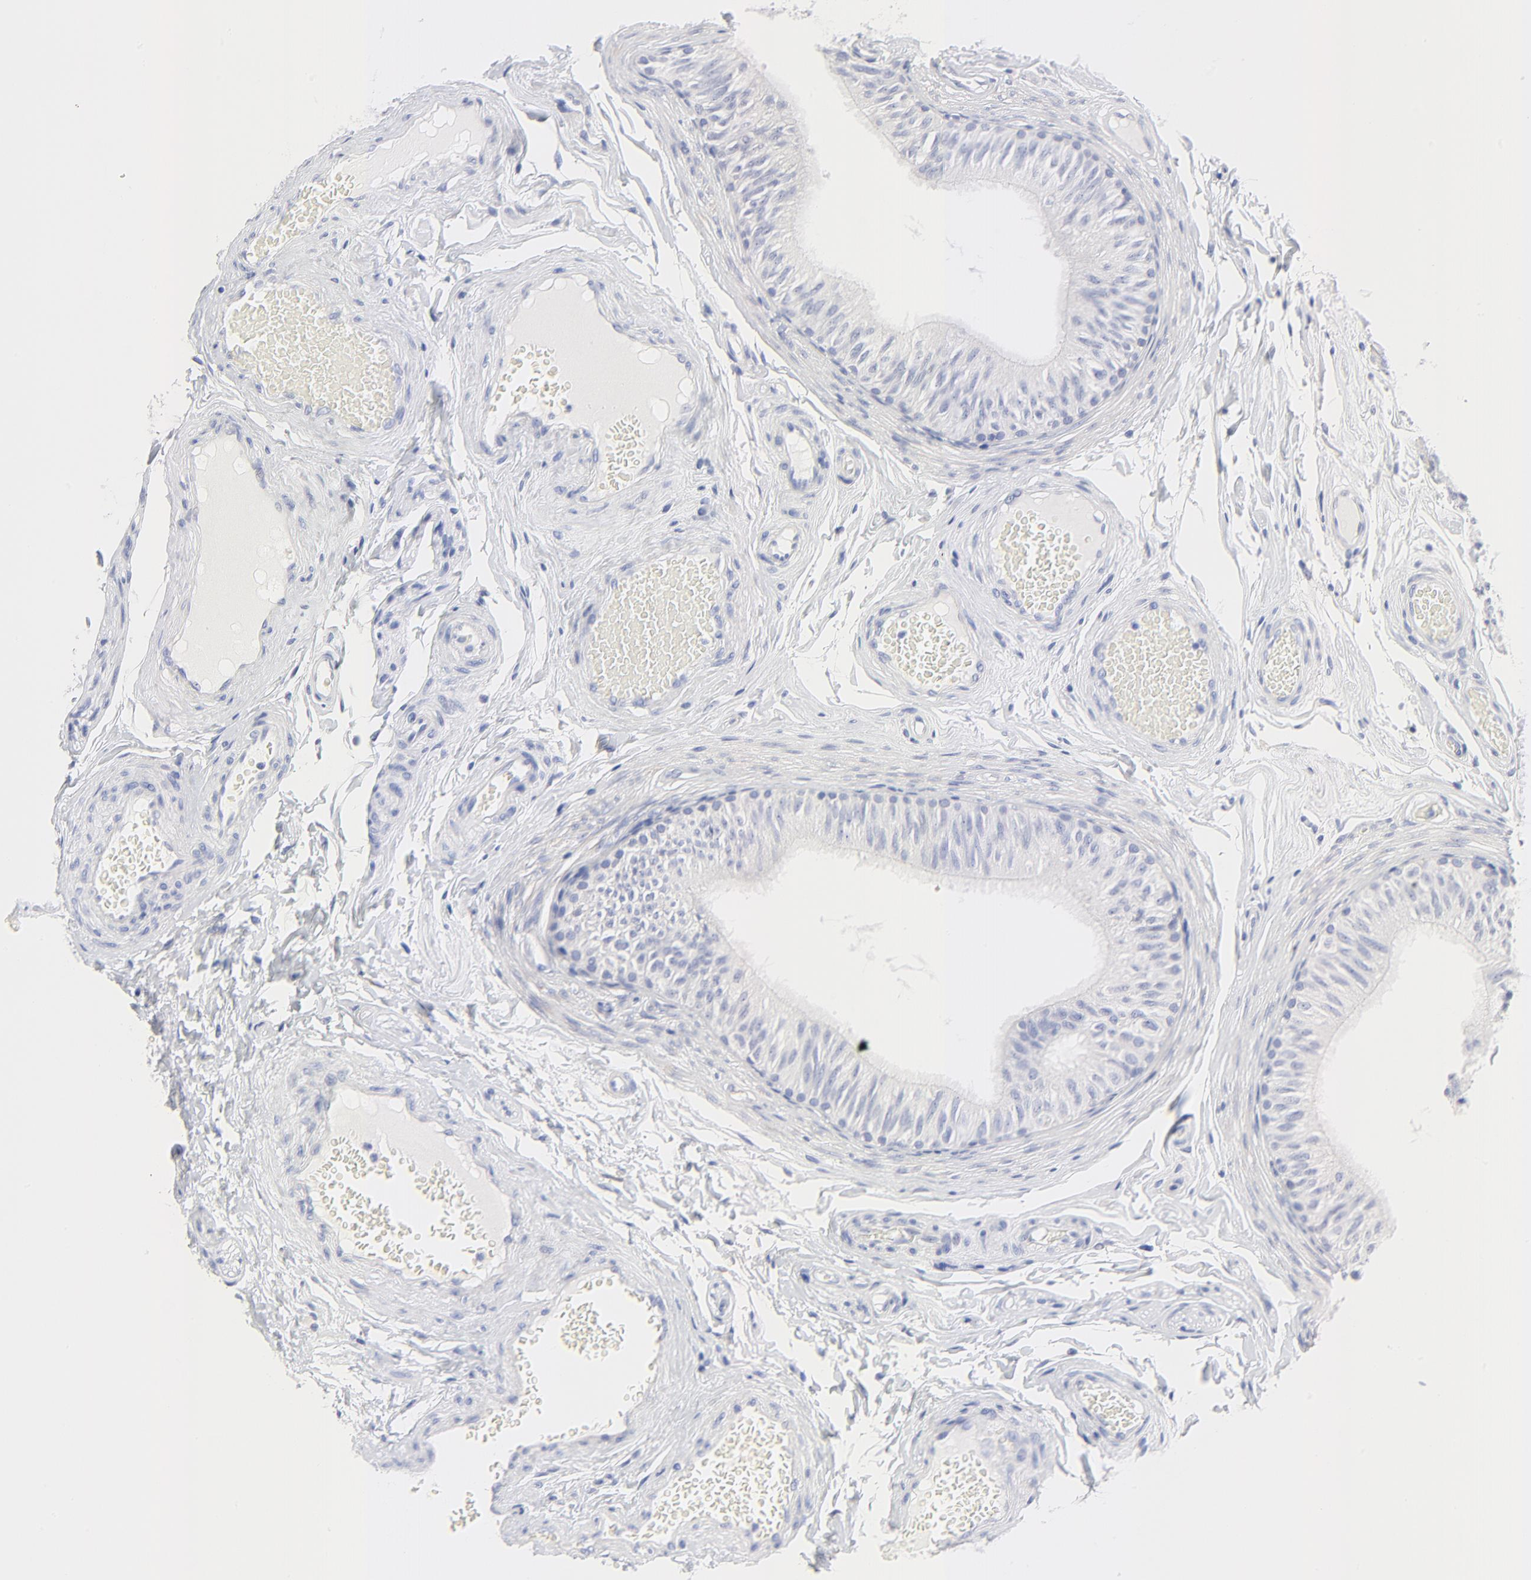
{"staining": {"intensity": "negative", "quantity": "none", "location": "none"}, "tissue": "epididymis", "cell_type": "Glandular cells", "image_type": "normal", "snomed": [{"axis": "morphology", "description": "Normal tissue, NOS"}, {"axis": "topography", "description": "Testis"}, {"axis": "topography", "description": "Epididymis"}], "caption": "IHC photomicrograph of unremarkable epididymis: epididymis stained with DAB exhibits no significant protein staining in glandular cells. Brightfield microscopy of immunohistochemistry stained with DAB (3,3'-diaminobenzidine) (brown) and hematoxylin (blue), captured at high magnification.", "gene": "PSD3", "patient": {"sex": "male", "age": 36}}